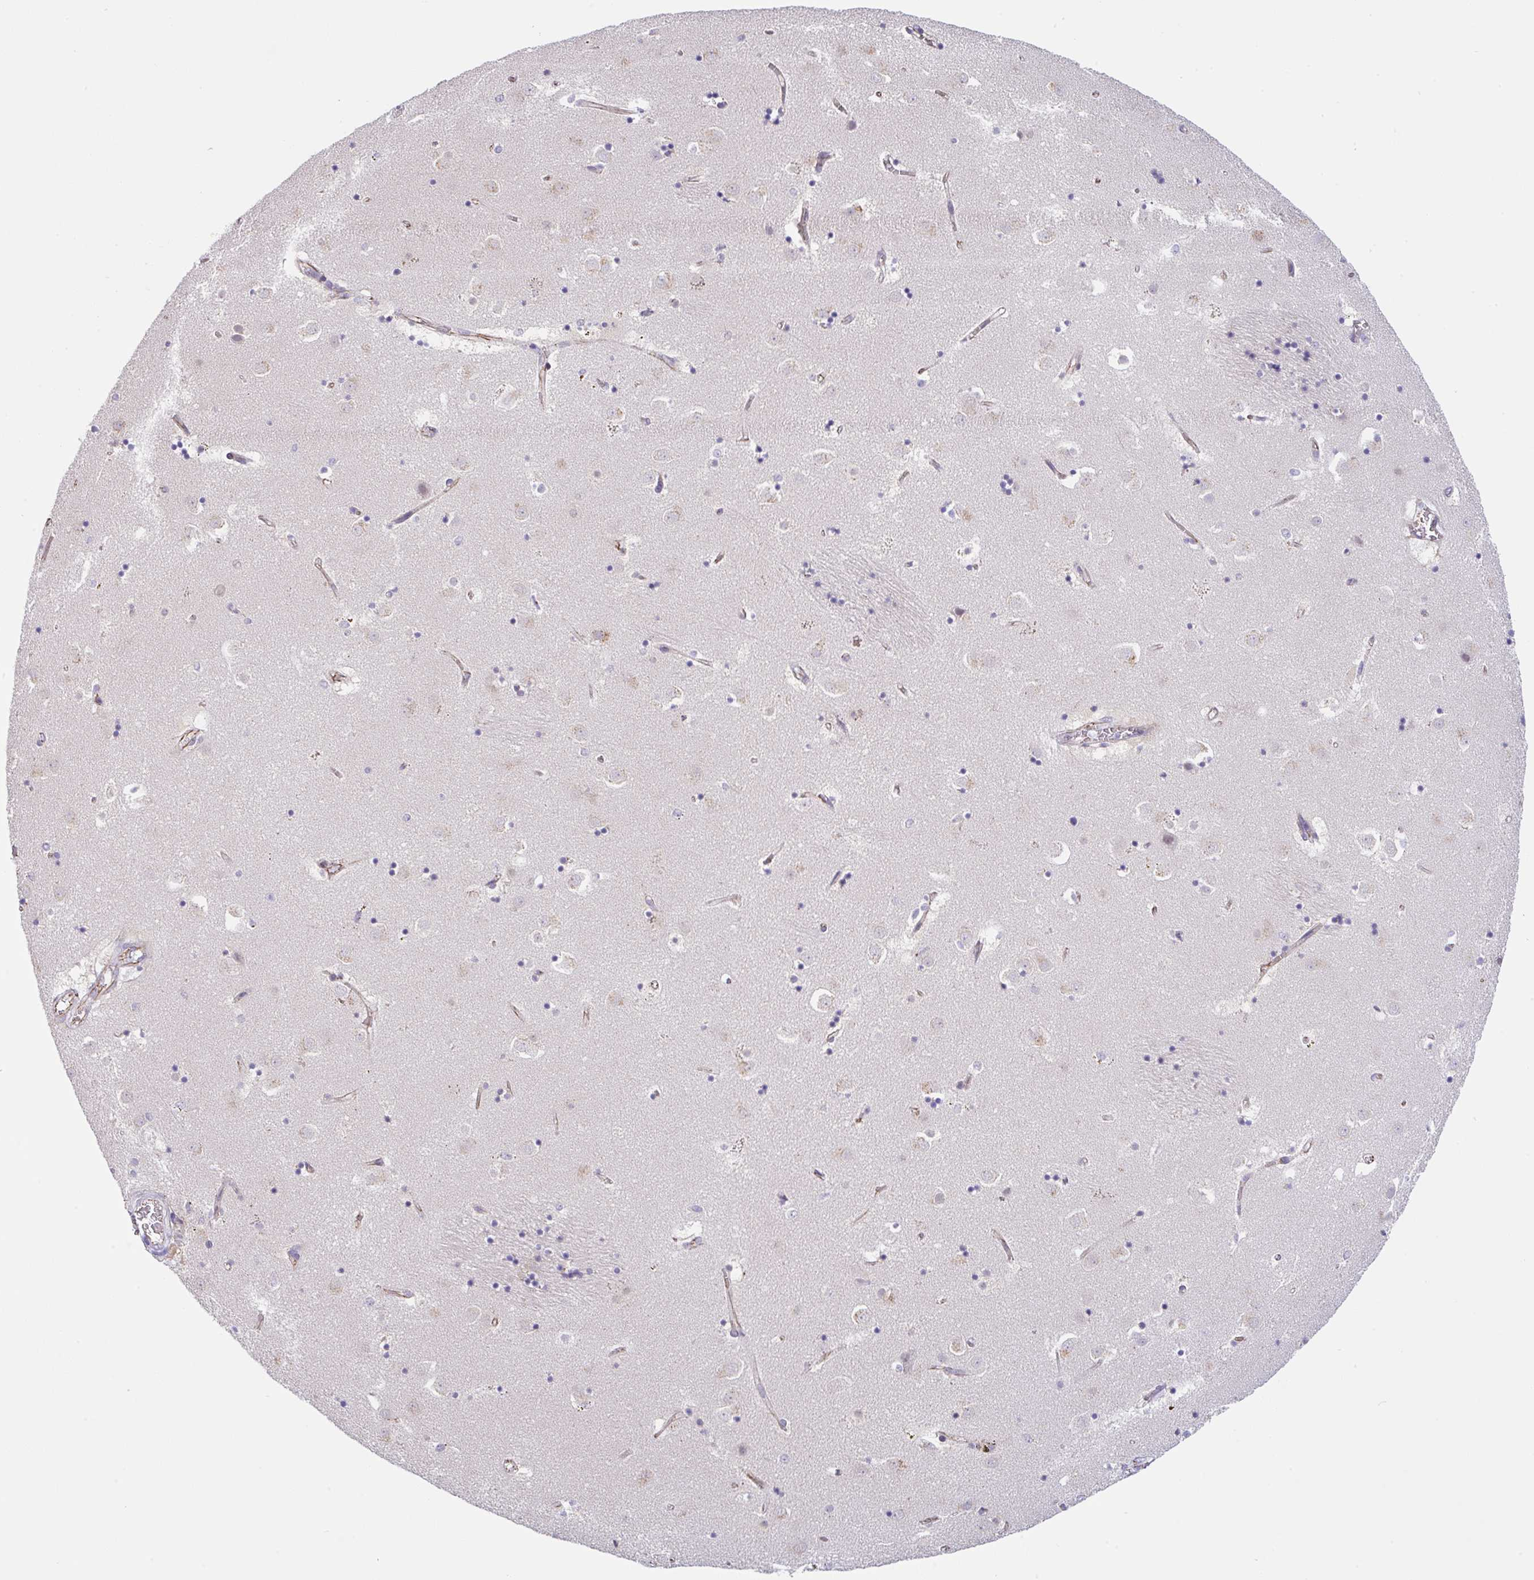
{"staining": {"intensity": "negative", "quantity": "none", "location": "none"}, "tissue": "caudate", "cell_type": "Glial cells", "image_type": "normal", "snomed": [{"axis": "morphology", "description": "Normal tissue, NOS"}, {"axis": "topography", "description": "Lateral ventricle wall"}], "caption": "Immunohistochemistry of normal human caudate displays no staining in glial cells.", "gene": "CGNL1", "patient": {"sex": "male", "age": 58}}